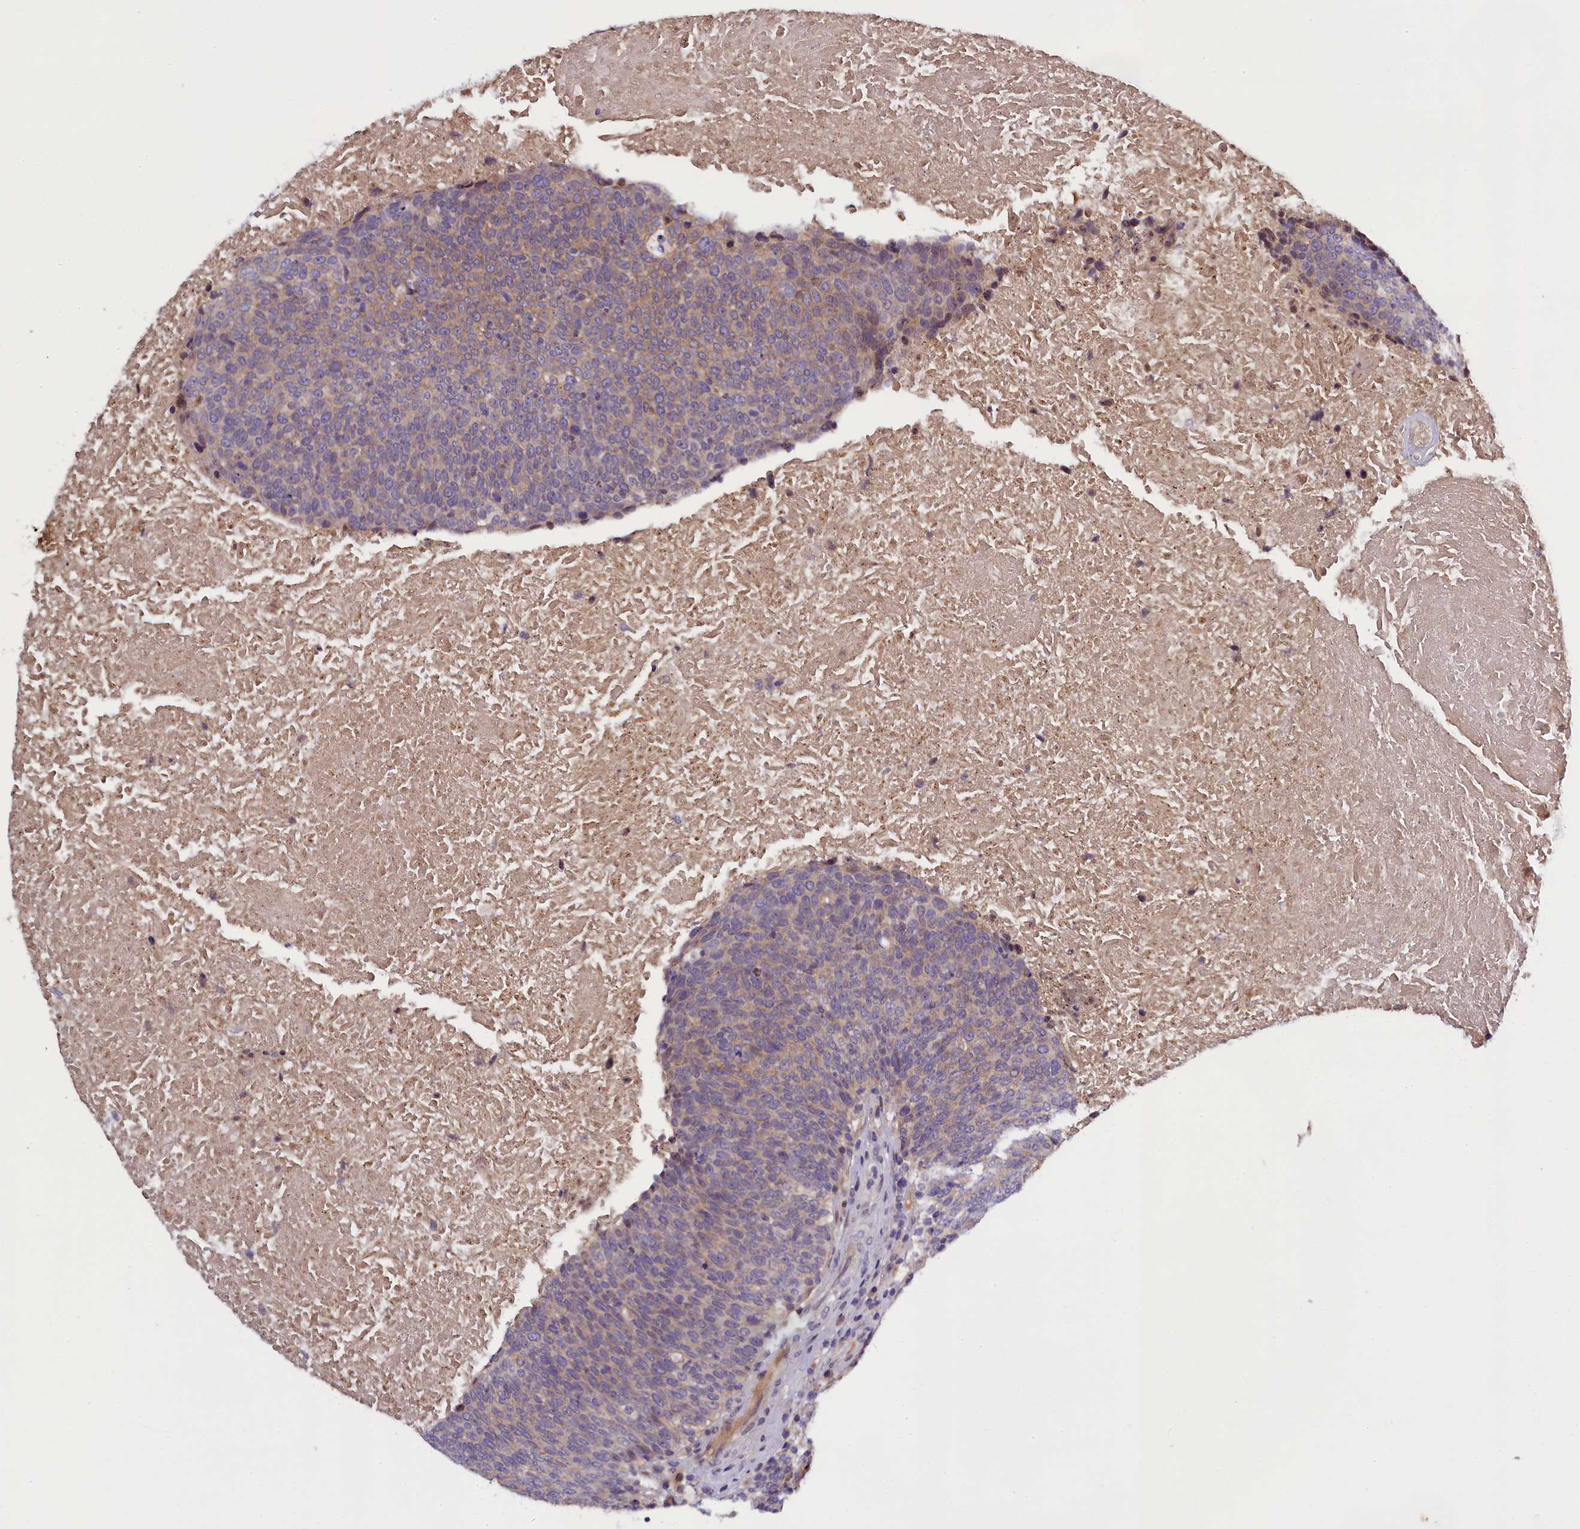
{"staining": {"intensity": "weak", "quantity": "<25%", "location": "cytoplasmic/membranous"}, "tissue": "head and neck cancer", "cell_type": "Tumor cells", "image_type": "cancer", "snomed": [{"axis": "morphology", "description": "Squamous cell carcinoma, NOS"}, {"axis": "morphology", "description": "Squamous cell carcinoma, metastatic, NOS"}, {"axis": "topography", "description": "Lymph node"}, {"axis": "topography", "description": "Head-Neck"}], "caption": "This is an IHC micrograph of human metastatic squamous cell carcinoma (head and neck). There is no staining in tumor cells.", "gene": "ENKD1", "patient": {"sex": "male", "age": 62}}